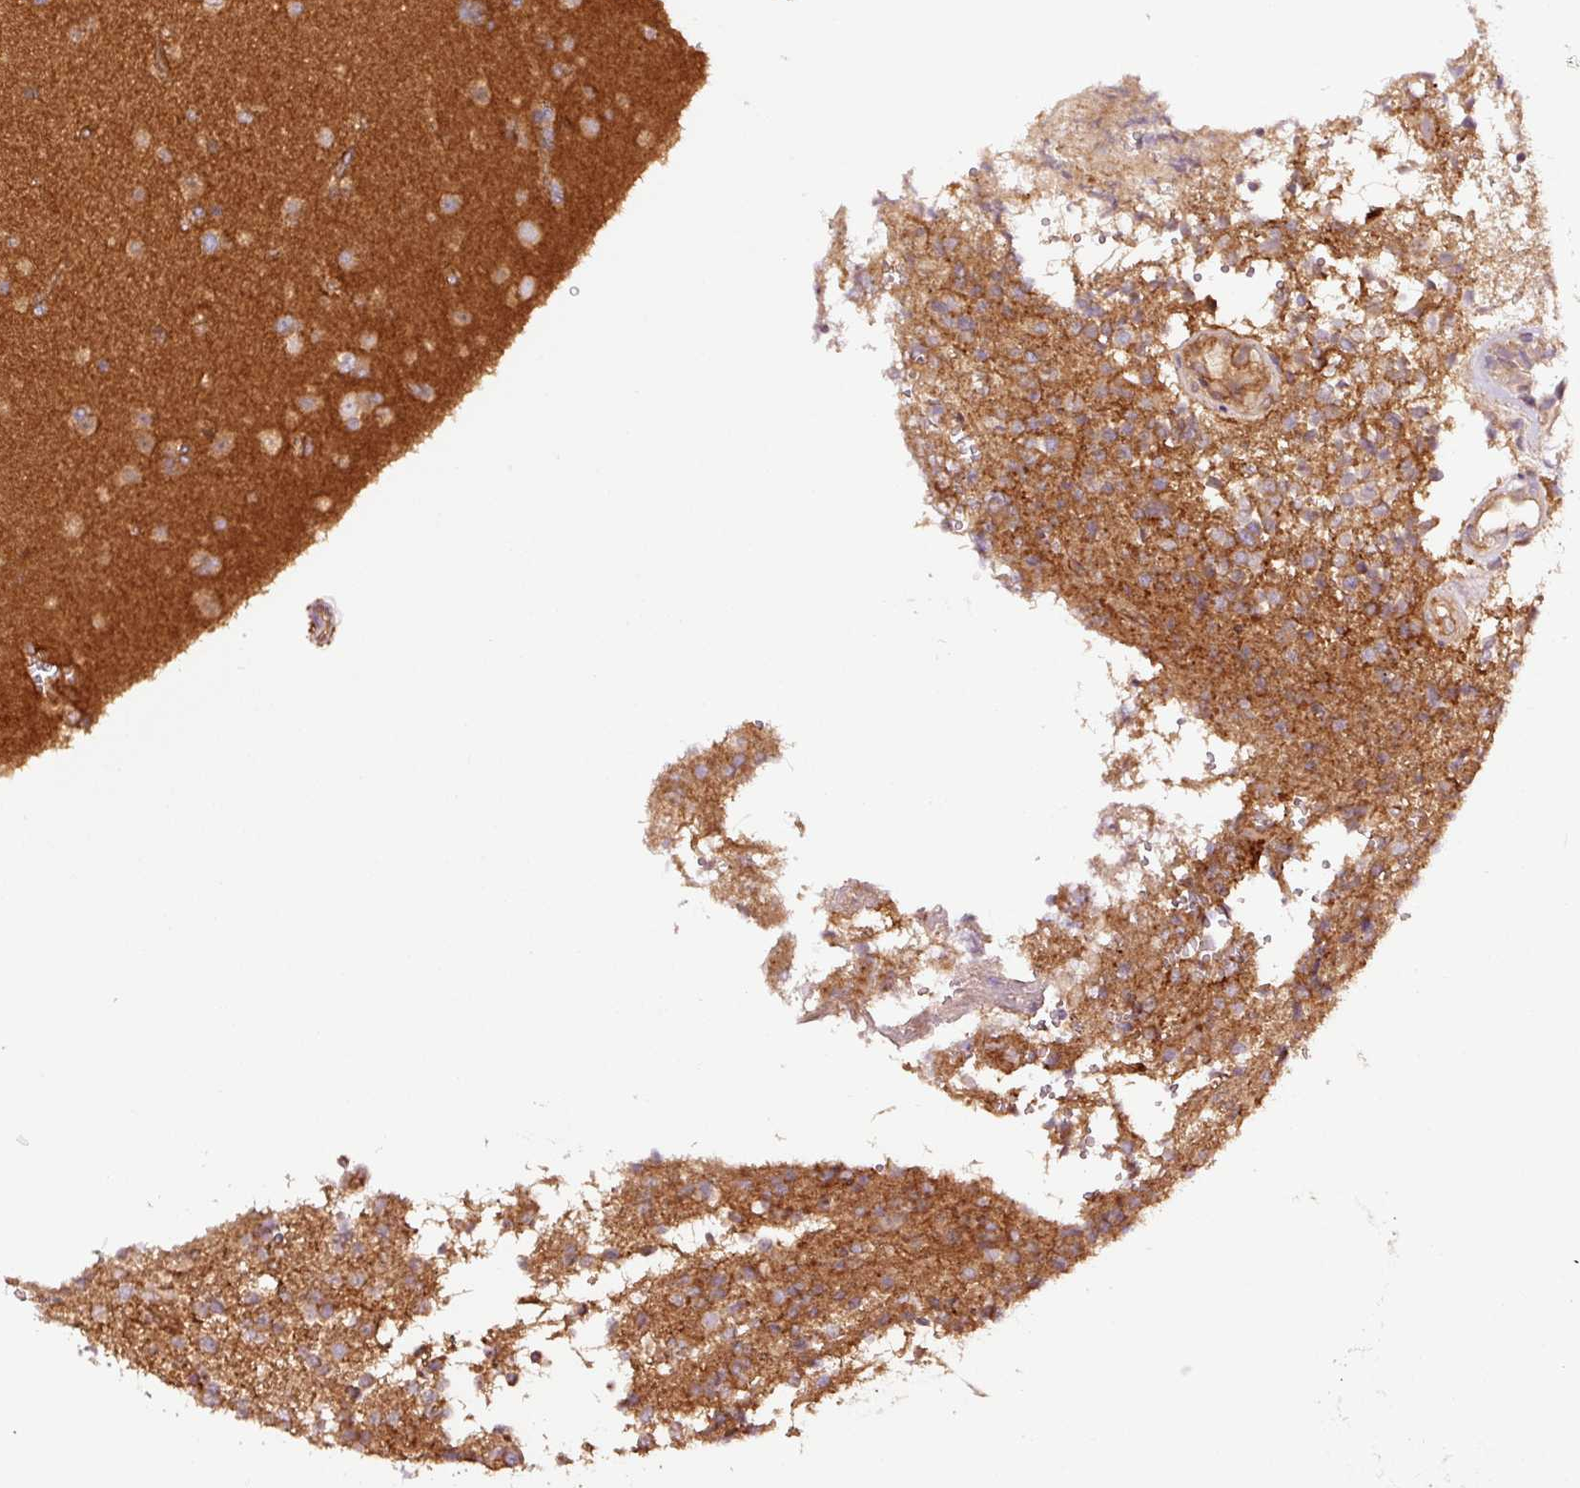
{"staining": {"intensity": "moderate", "quantity": ">75%", "location": "cytoplasmic/membranous"}, "tissue": "glioma", "cell_type": "Tumor cells", "image_type": "cancer", "snomed": [{"axis": "morphology", "description": "Glioma, malignant, High grade"}, {"axis": "topography", "description": "Brain"}], "caption": "The immunohistochemical stain shows moderate cytoplasmic/membranous staining in tumor cells of glioma tissue. (DAB (3,3'-diaminobenzidine) = brown stain, brightfield microscopy at high magnification).", "gene": "METAP1", "patient": {"sex": "male", "age": 56}}